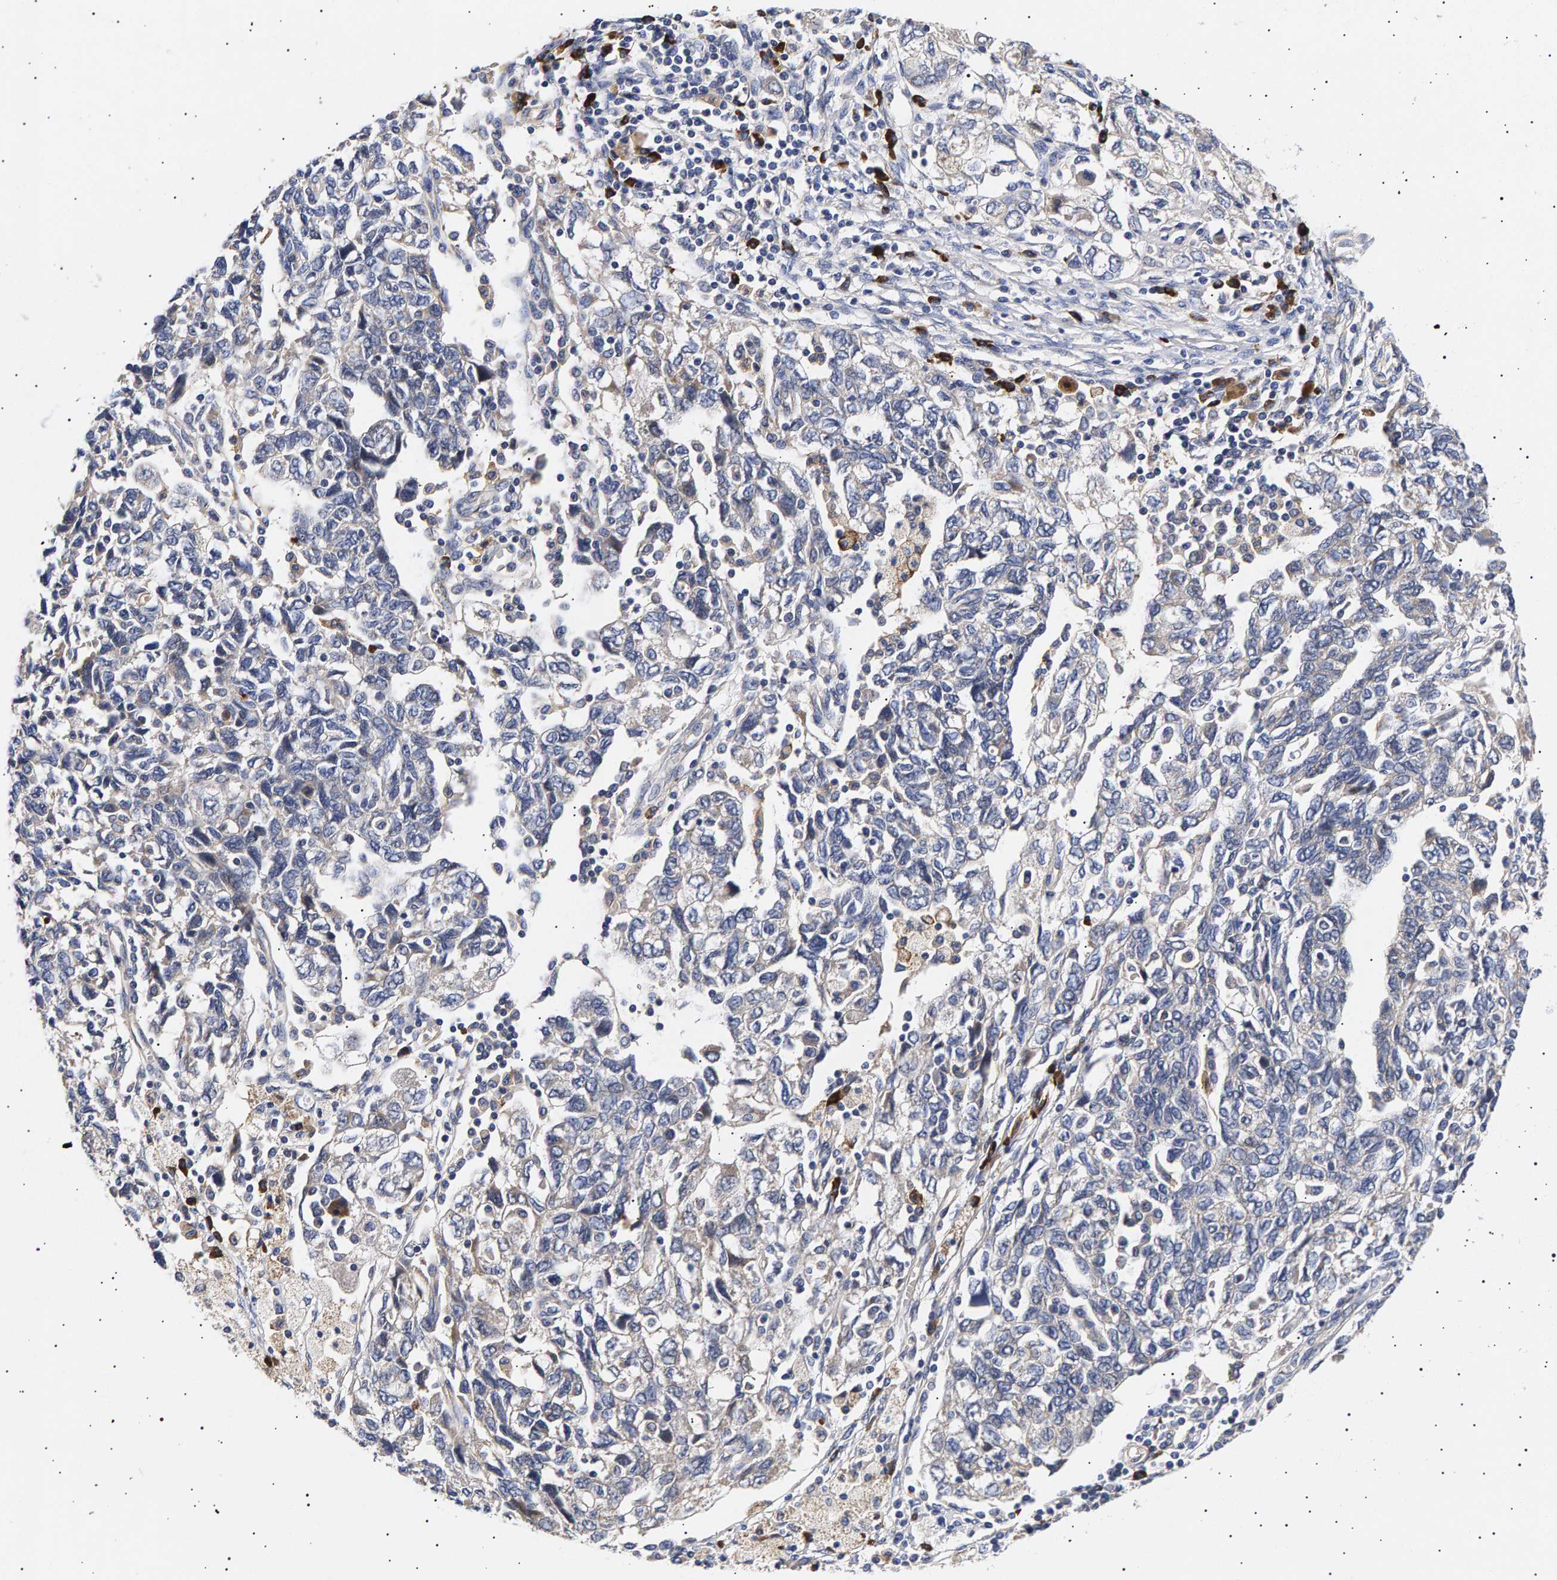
{"staining": {"intensity": "negative", "quantity": "none", "location": "none"}, "tissue": "ovarian cancer", "cell_type": "Tumor cells", "image_type": "cancer", "snomed": [{"axis": "morphology", "description": "Carcinoma, NOS"}, {"axis": "morphology", "description": "Cystadenocarcinoma, serous, NOS"}, {"axis": "topography", "description": "Ovary"}], "caption": "There is no significant expression in tumor cells of ovarian cancer (serous cystadenocarcinoma). Nuclei are stained in blue.", "gene": "ANKRD40", "patient": {"sex": "female", "age": 69}}